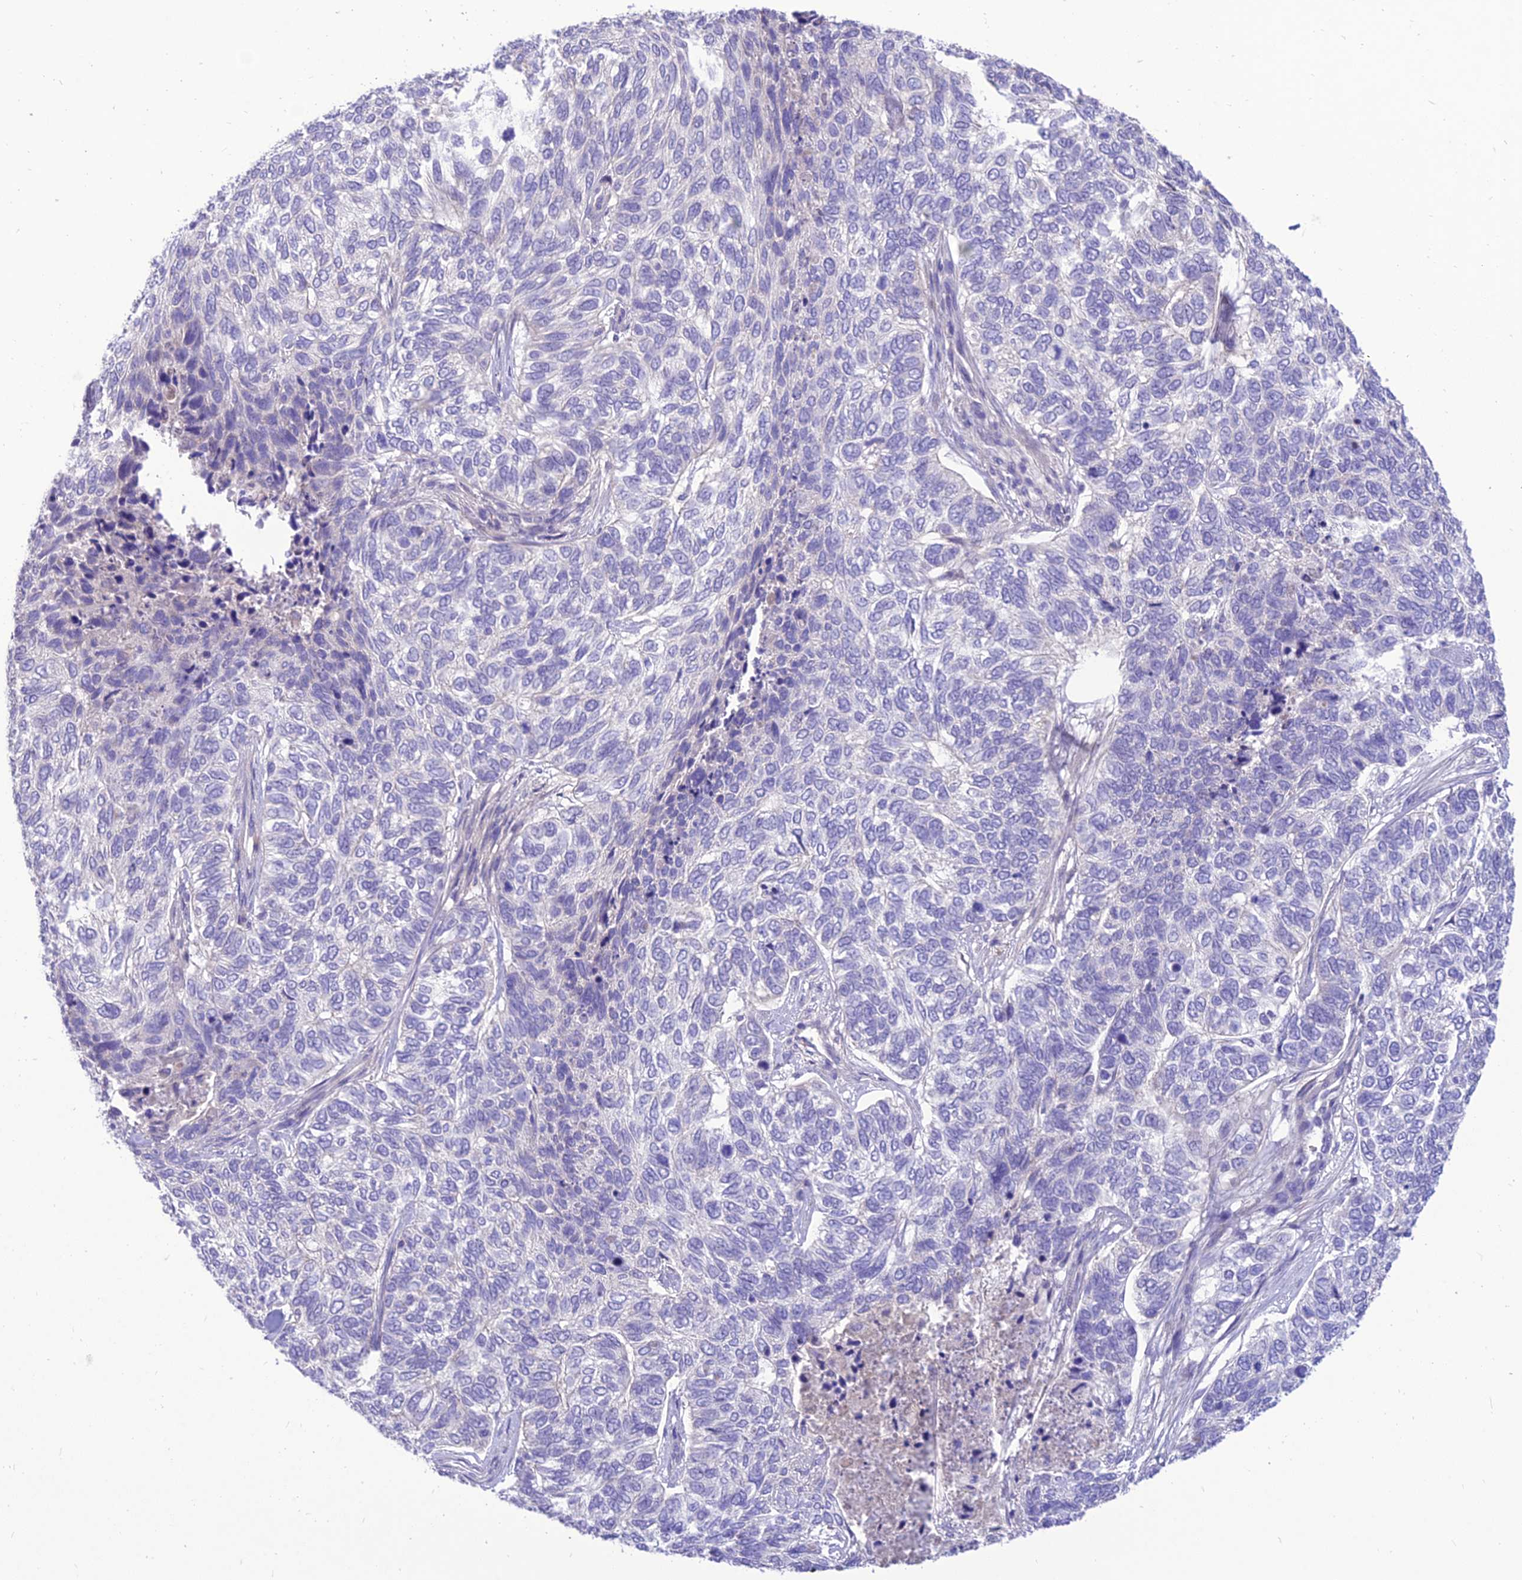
{"staining": {"intensity": "negative", "quantity": "none", "location": "none"}, "tissue": "skin cancer", "cell_type": "Tumor cells", "image_type": "cancer", "snomed": [{"axis": "morphology", "description": "Basal cell carcinoma"}, {"axis": "topography", "description": "Skin"}], "caption": "High power microscopy image of an immunohistochemistry photomicrograph of skin cancer (basal cell carcinoma), revealing no significant positivity in tumor cells.", "gene": "TEKT3", "patient": {"sex": "female", "age": 65}}